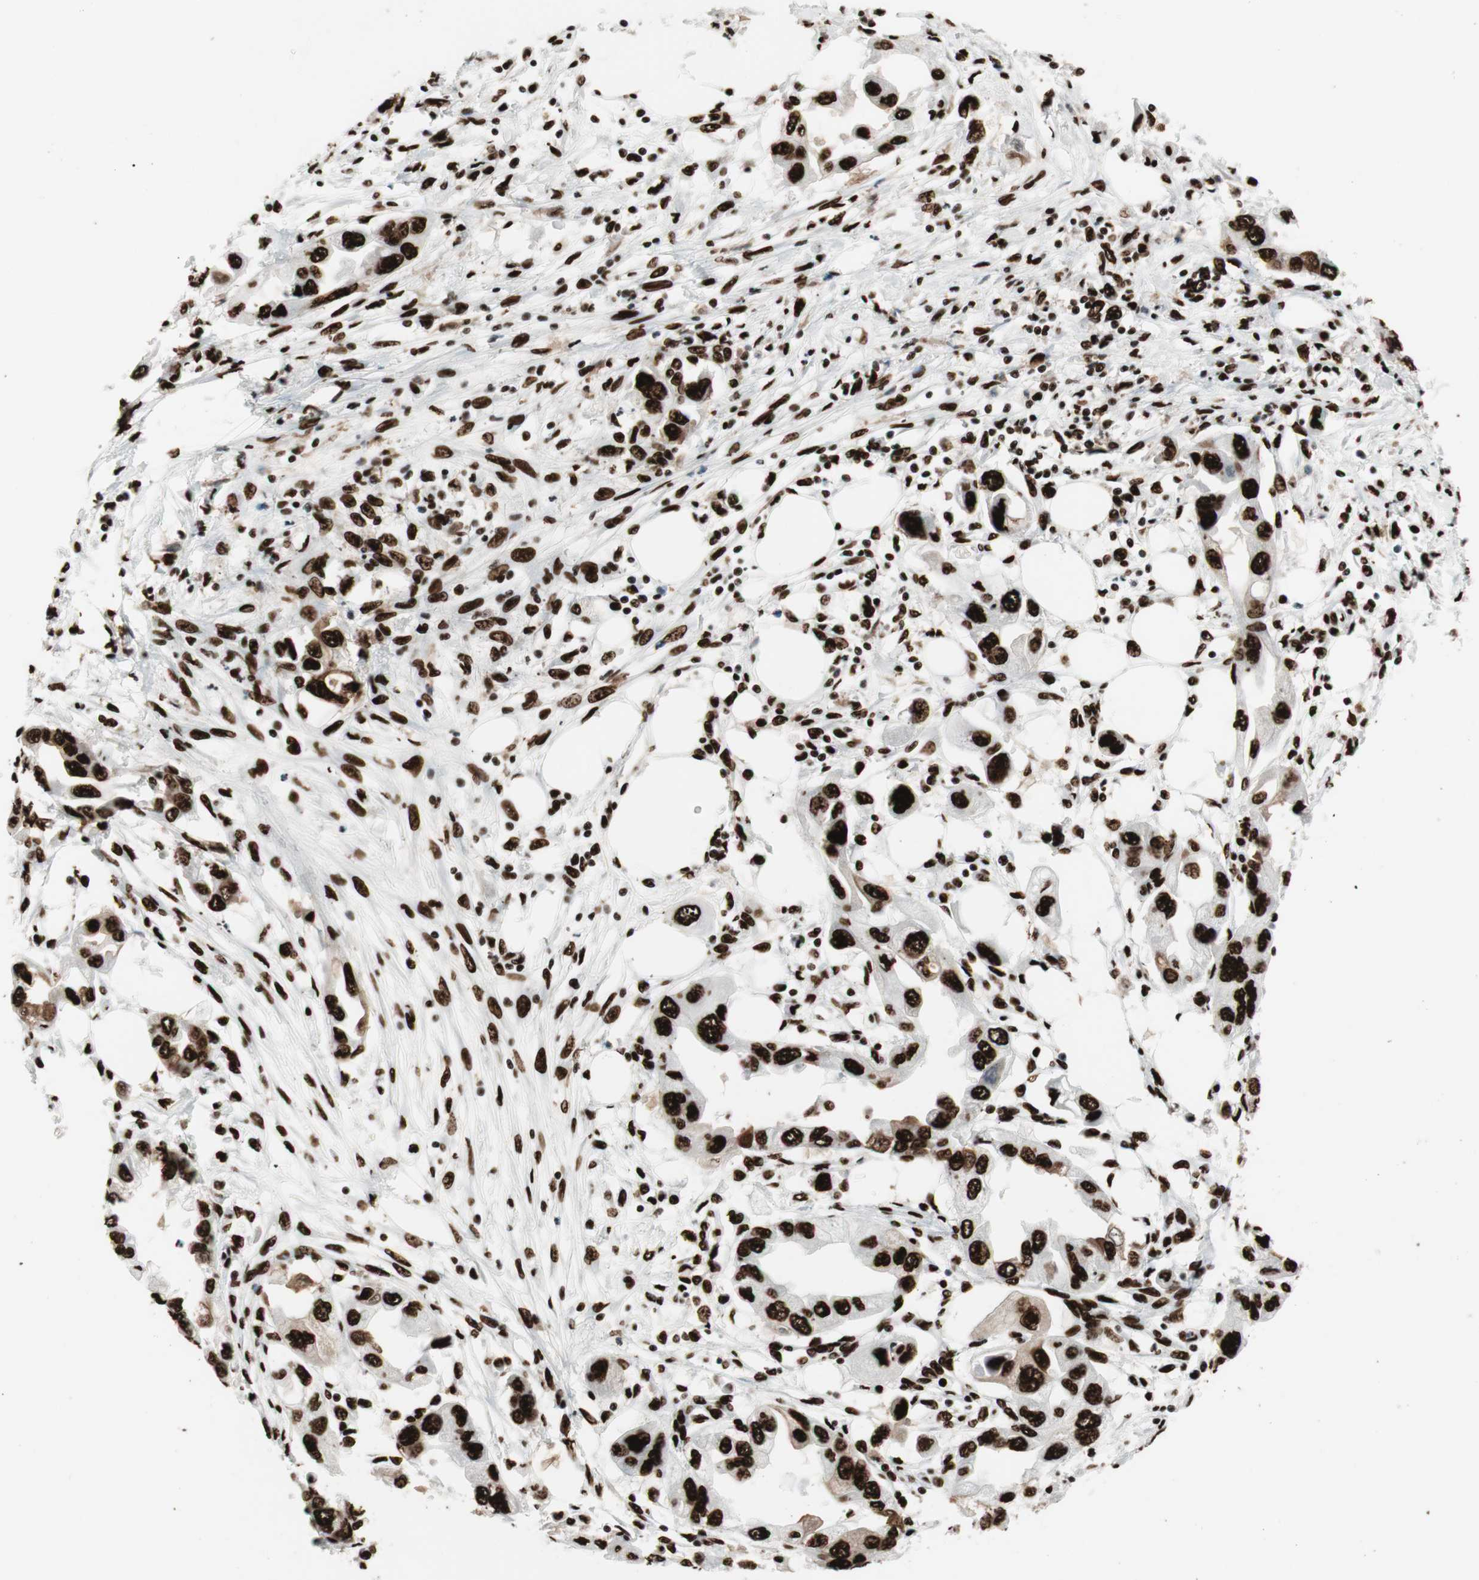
{"staining": {"intensity": "strong", "quantity": ">75%", "location": "nuclear"}, "tissue": "endometrial cancer", "cell_type": "Tumor cells", "image_type": "cancer", "snomed": [{"axis": "morphology", "description": "Adenocarcinoma, NOS"}, {"axis": "topography", "description": "Endometrium"}], "caption": "A brown stain labels strong nuclear expression of a protein in human endometrial cancer (adenocarcinoma) tumor cells.", "gene": "PSME3", "patient": {"sex": "female", "age": 67}}